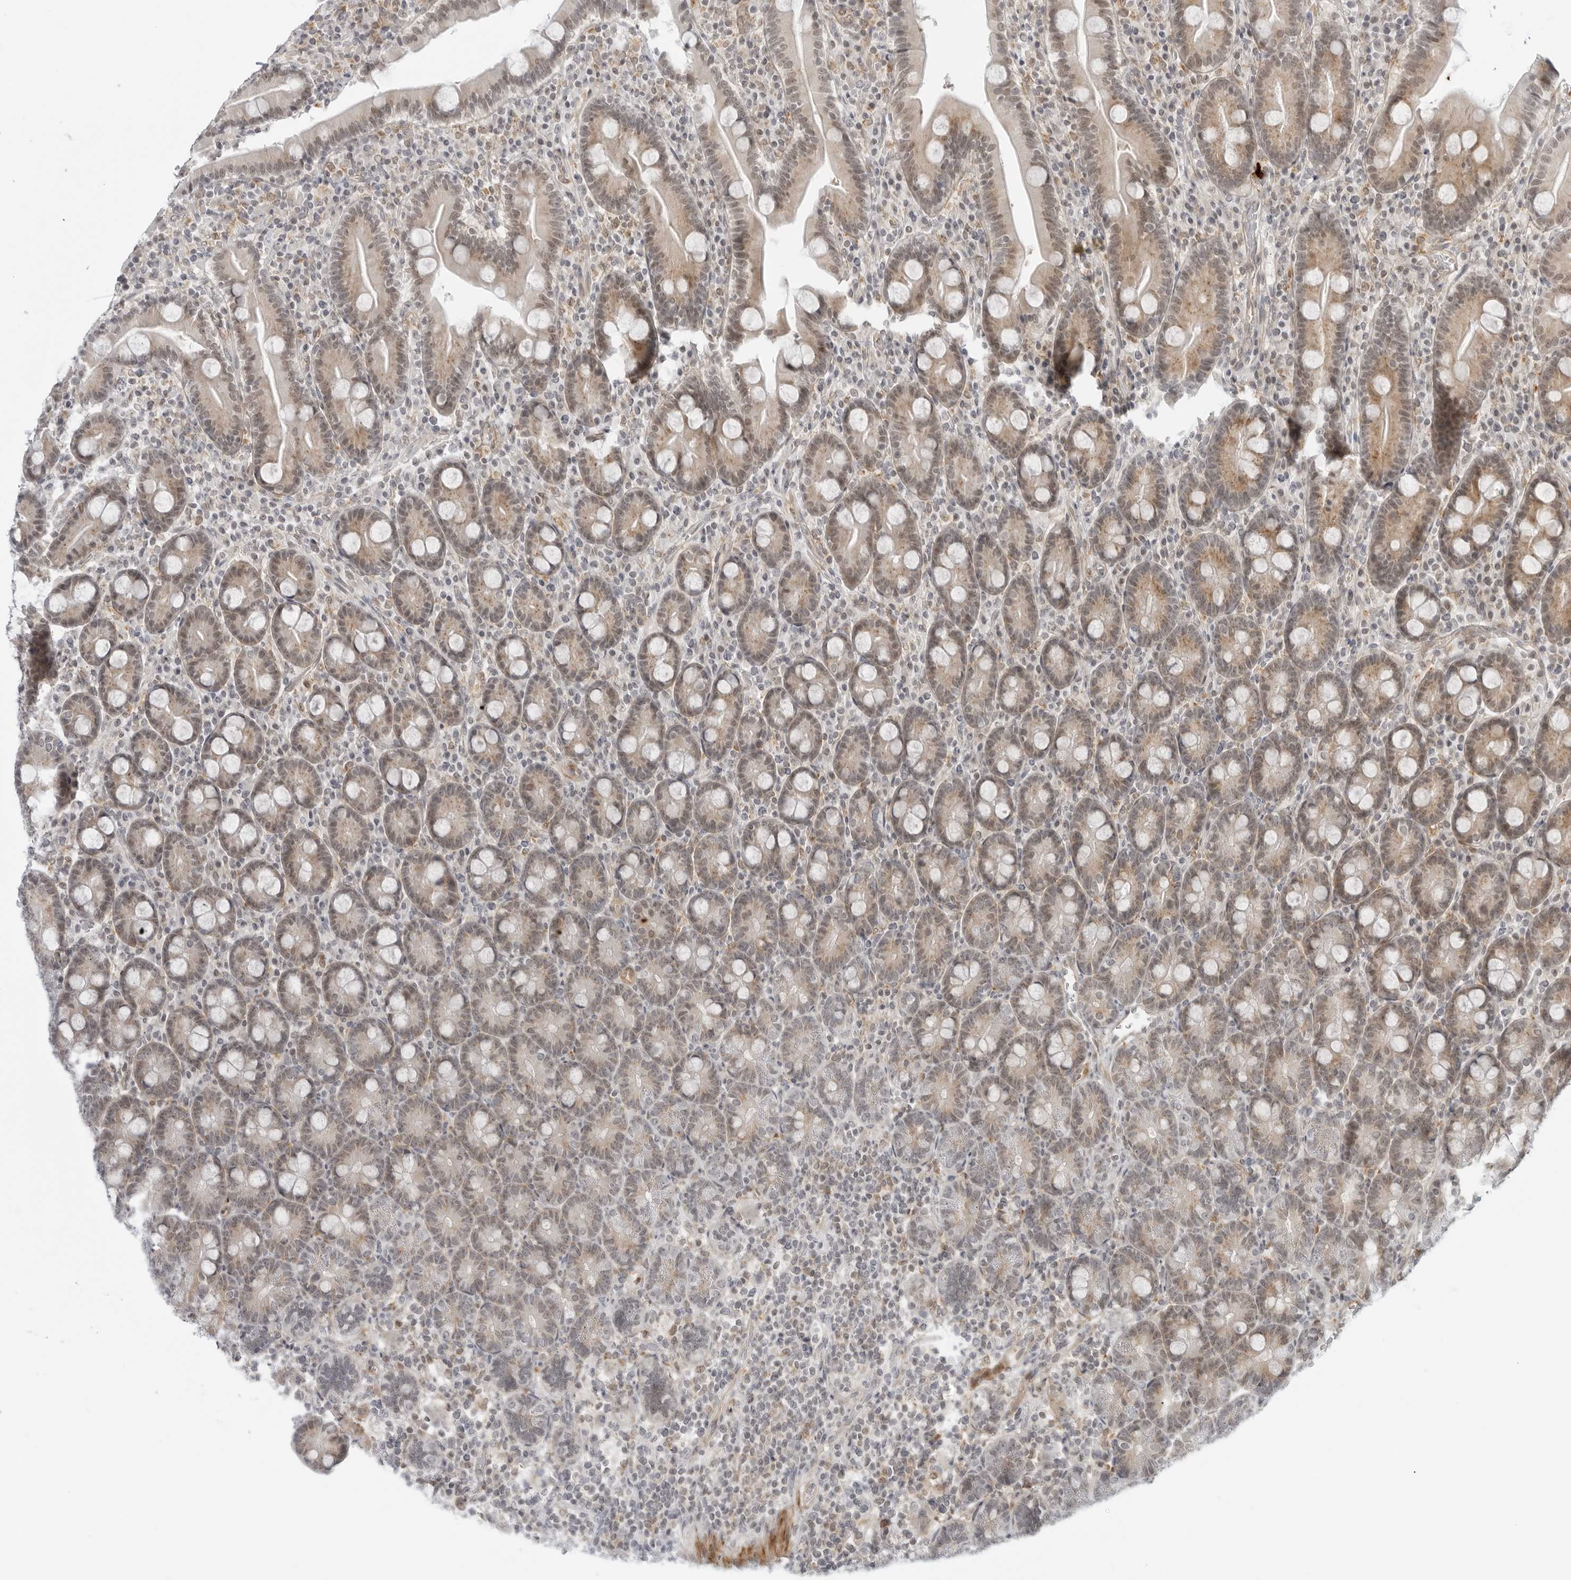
{"staining": {"intensity": "moderate", "quantity": "25%-75%", "location": "cytoplasmic/membranous"}, "tissue": "duodenum", "cell_type": "Glandular cells", "image_type": "normal", "snomed": [{"axis": "morphology", "description": "Normal tissue, NOS"}, {"axis": "topography", "description": "Duodenum"}], "caption": "This image reveals normal duodenum stained with IHC to label a protein in brown. The cytoplasmic/membranous of glandular cells show moderate positivity for the protein. Nuclei are counter-stained blue.", "gene": "SUGCT", "patient": {"sex": "male", "age": 35}}